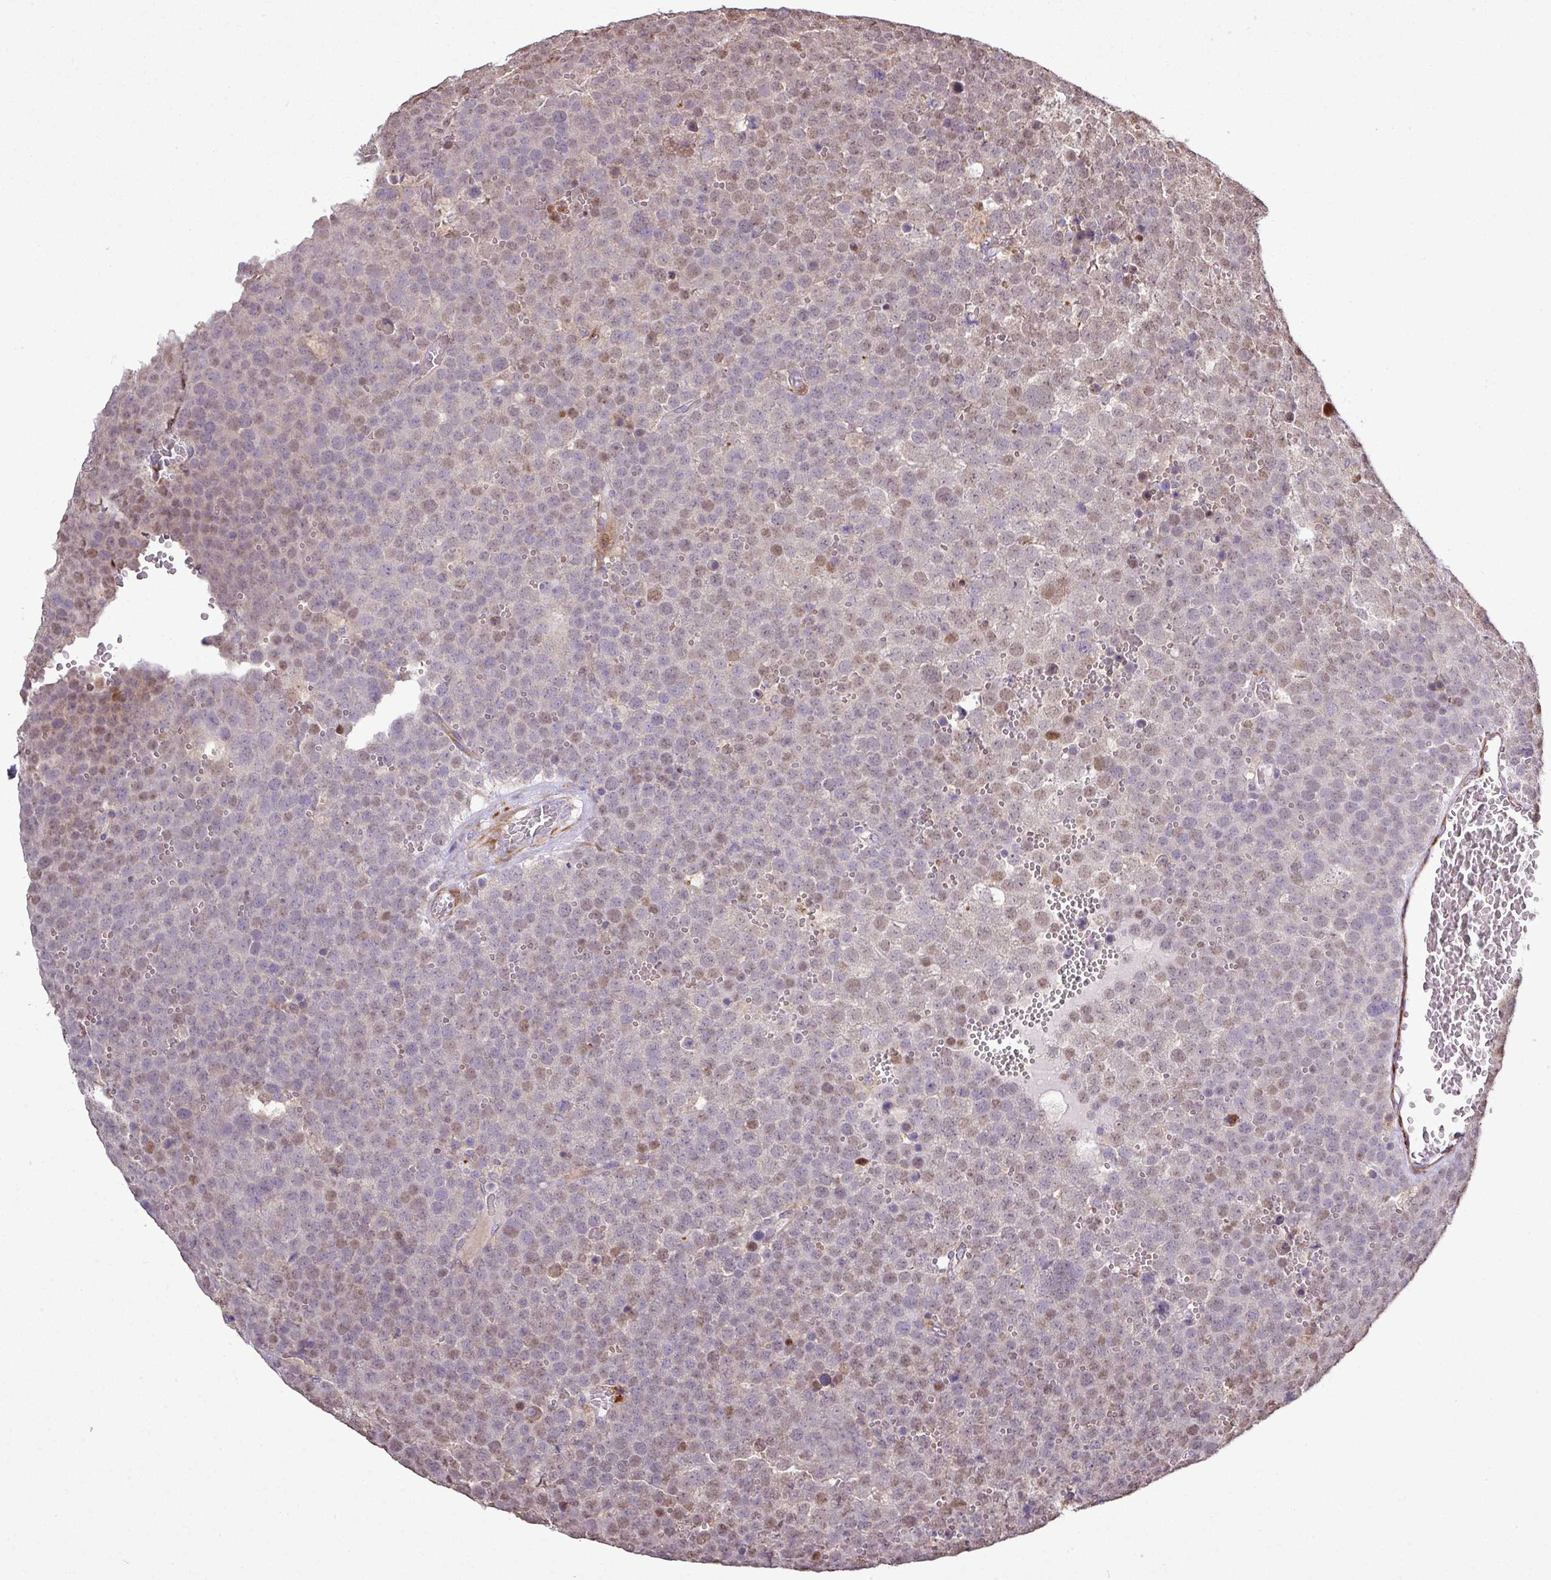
{"staining": {"intensity": "weak", "quantity": "25%-75%", "location": "nuclear"}, "tissue": "testis cancer", "cell_type": "Tumor cells", "image_type": "cancer", "snomed": [{"axis": "morphology", "description": "Seminoma, NOS"}, {"axis": "topography", "description": "Testis"}], "caption": "DAB (3,3'-diaminobenzidine) immunohistochemical staining of human testis cancer shows weak nuclear protein staining in about 25%-75% of tumor cells.", "gene": "TPRA1", "patient": {"sex": "male", "age": 71}}